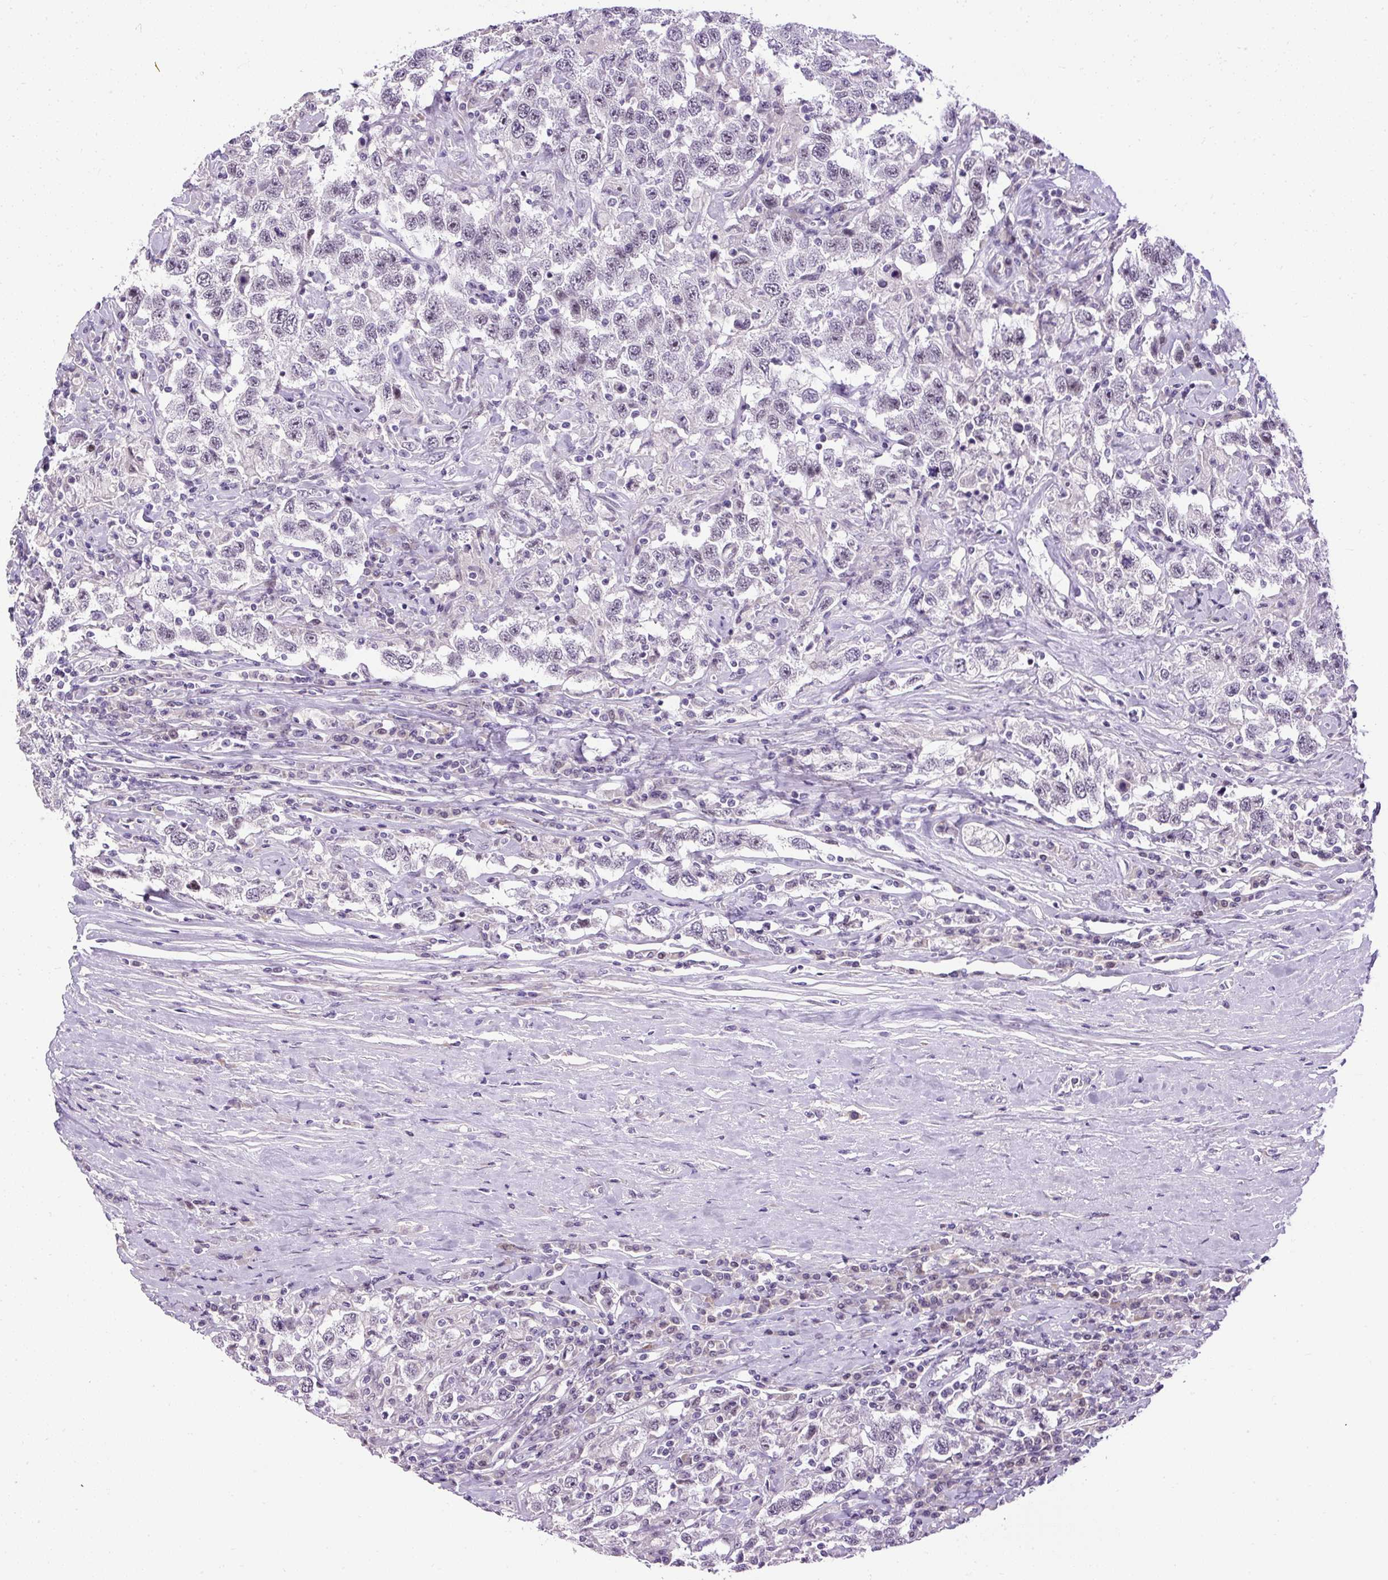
{"staining": {"intensity": "negative", "quantity": "none", "location": "none"}, "tissue": "testis cancer", "cell_type": "Tumor cells", "image_type": "cancer", "snomed": [{"axis": "morphology", "description": "Seminoma, NOS"}, {"axis": "topography", "description": "Testis"}], "caption": "High power microscopy histopathology image of an immunohistochemistry micrograph of testis cancer (seminoma), revealing no significant expression in tumor cells.", "gene": "ARHGEF18", "patient": {"sex": "male", "age": 41}}